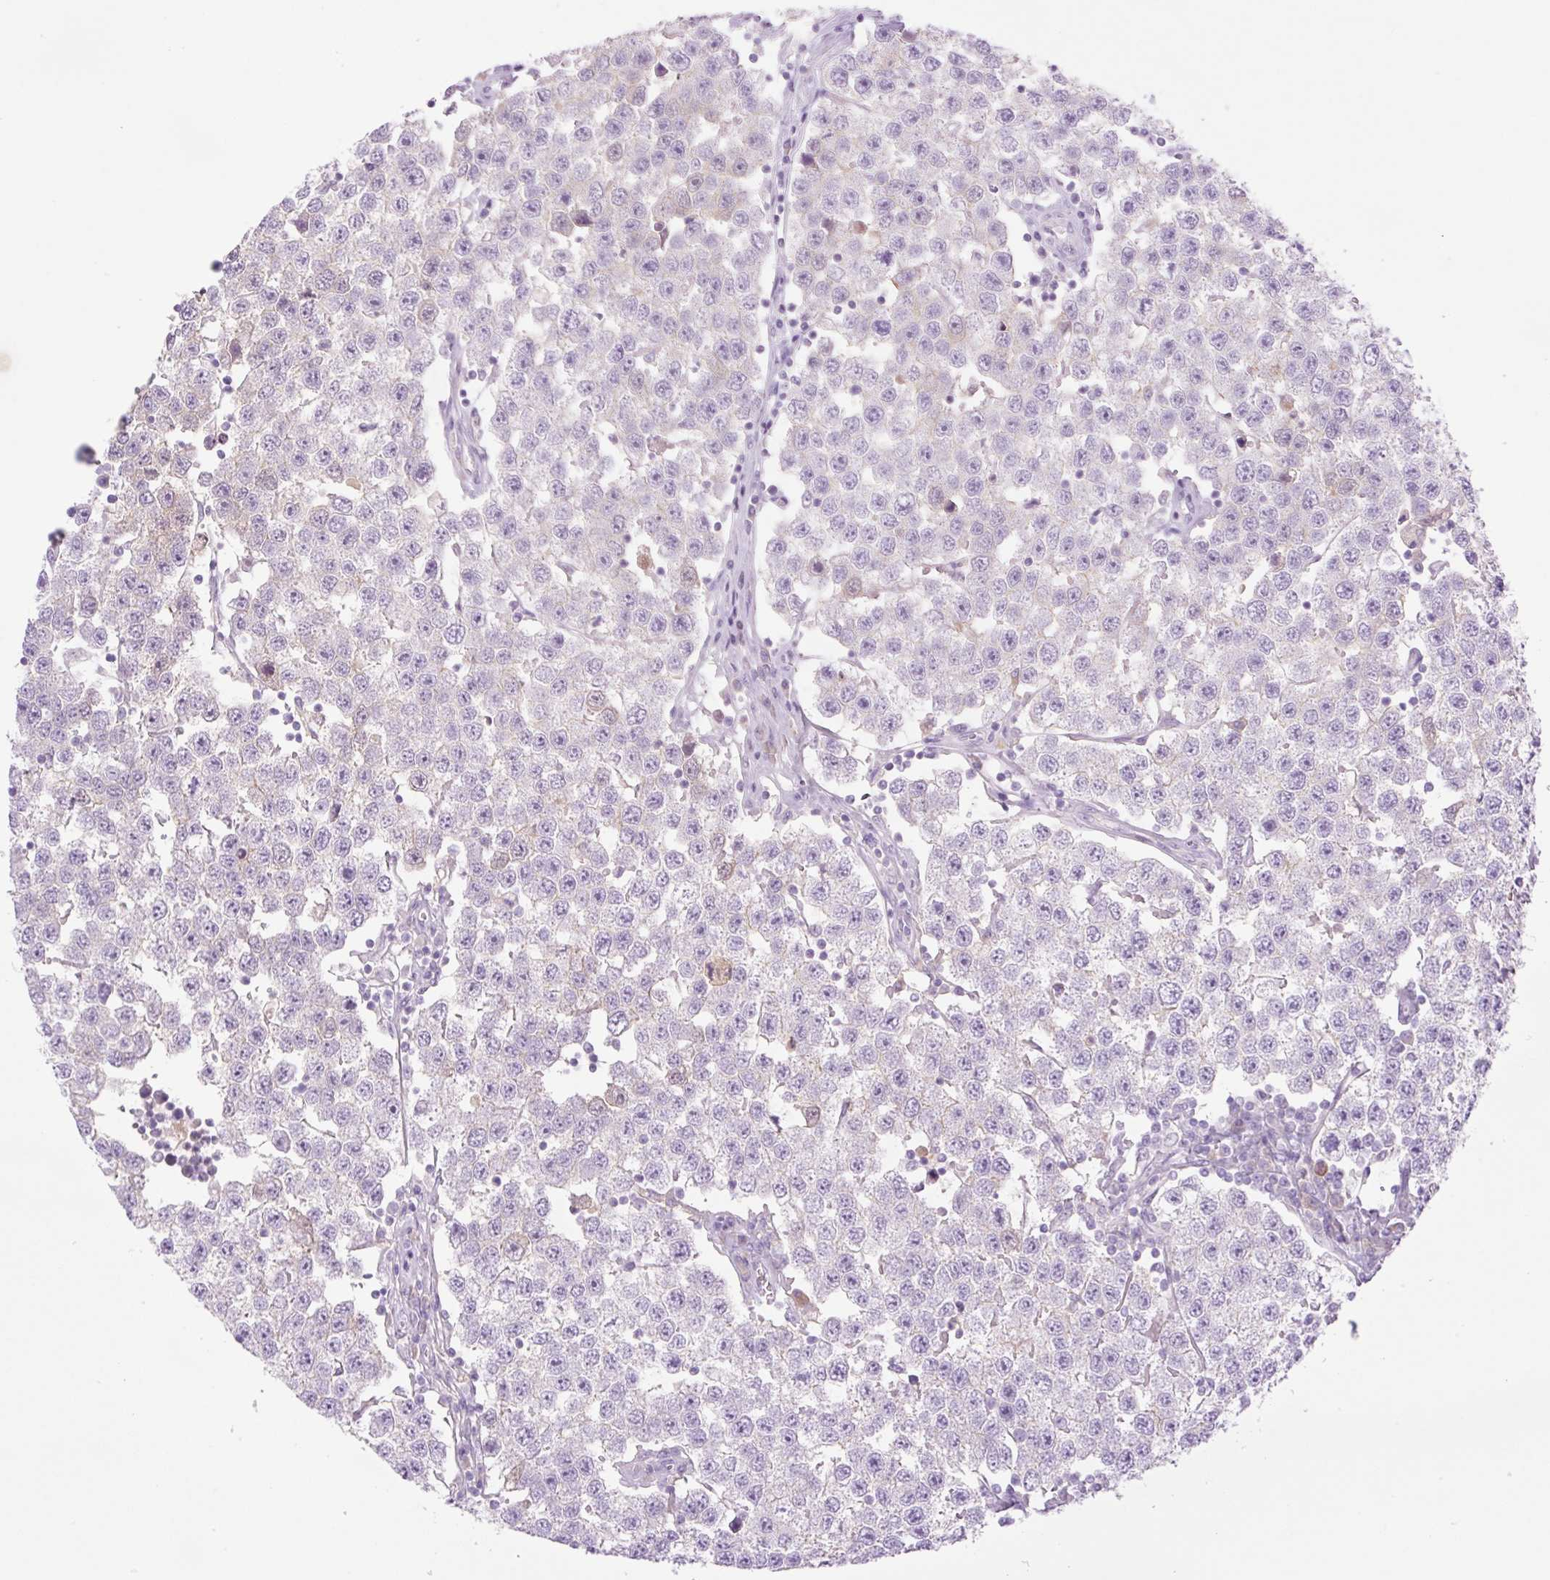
{"staining": {"intensity": "negative", "quantity": "none", "location": "none"}, "tissue": "testis cancer", "cell_type": "Tumor cells", "image_type": "cancer", "snomed": [{"axis": "morphology", "description": "Seminoma, NOS"}, {"axis": "topography", "description": "Testis"}], "caption": "IHC image of neoplastic tissue: seminoma (testis) stained with DAB (3,3'-diaminobenzidine) exhibits no significant protein positivity in tumor cells.", "gene": "PALM3", "patient": {"sex": "male", "age": 34}}